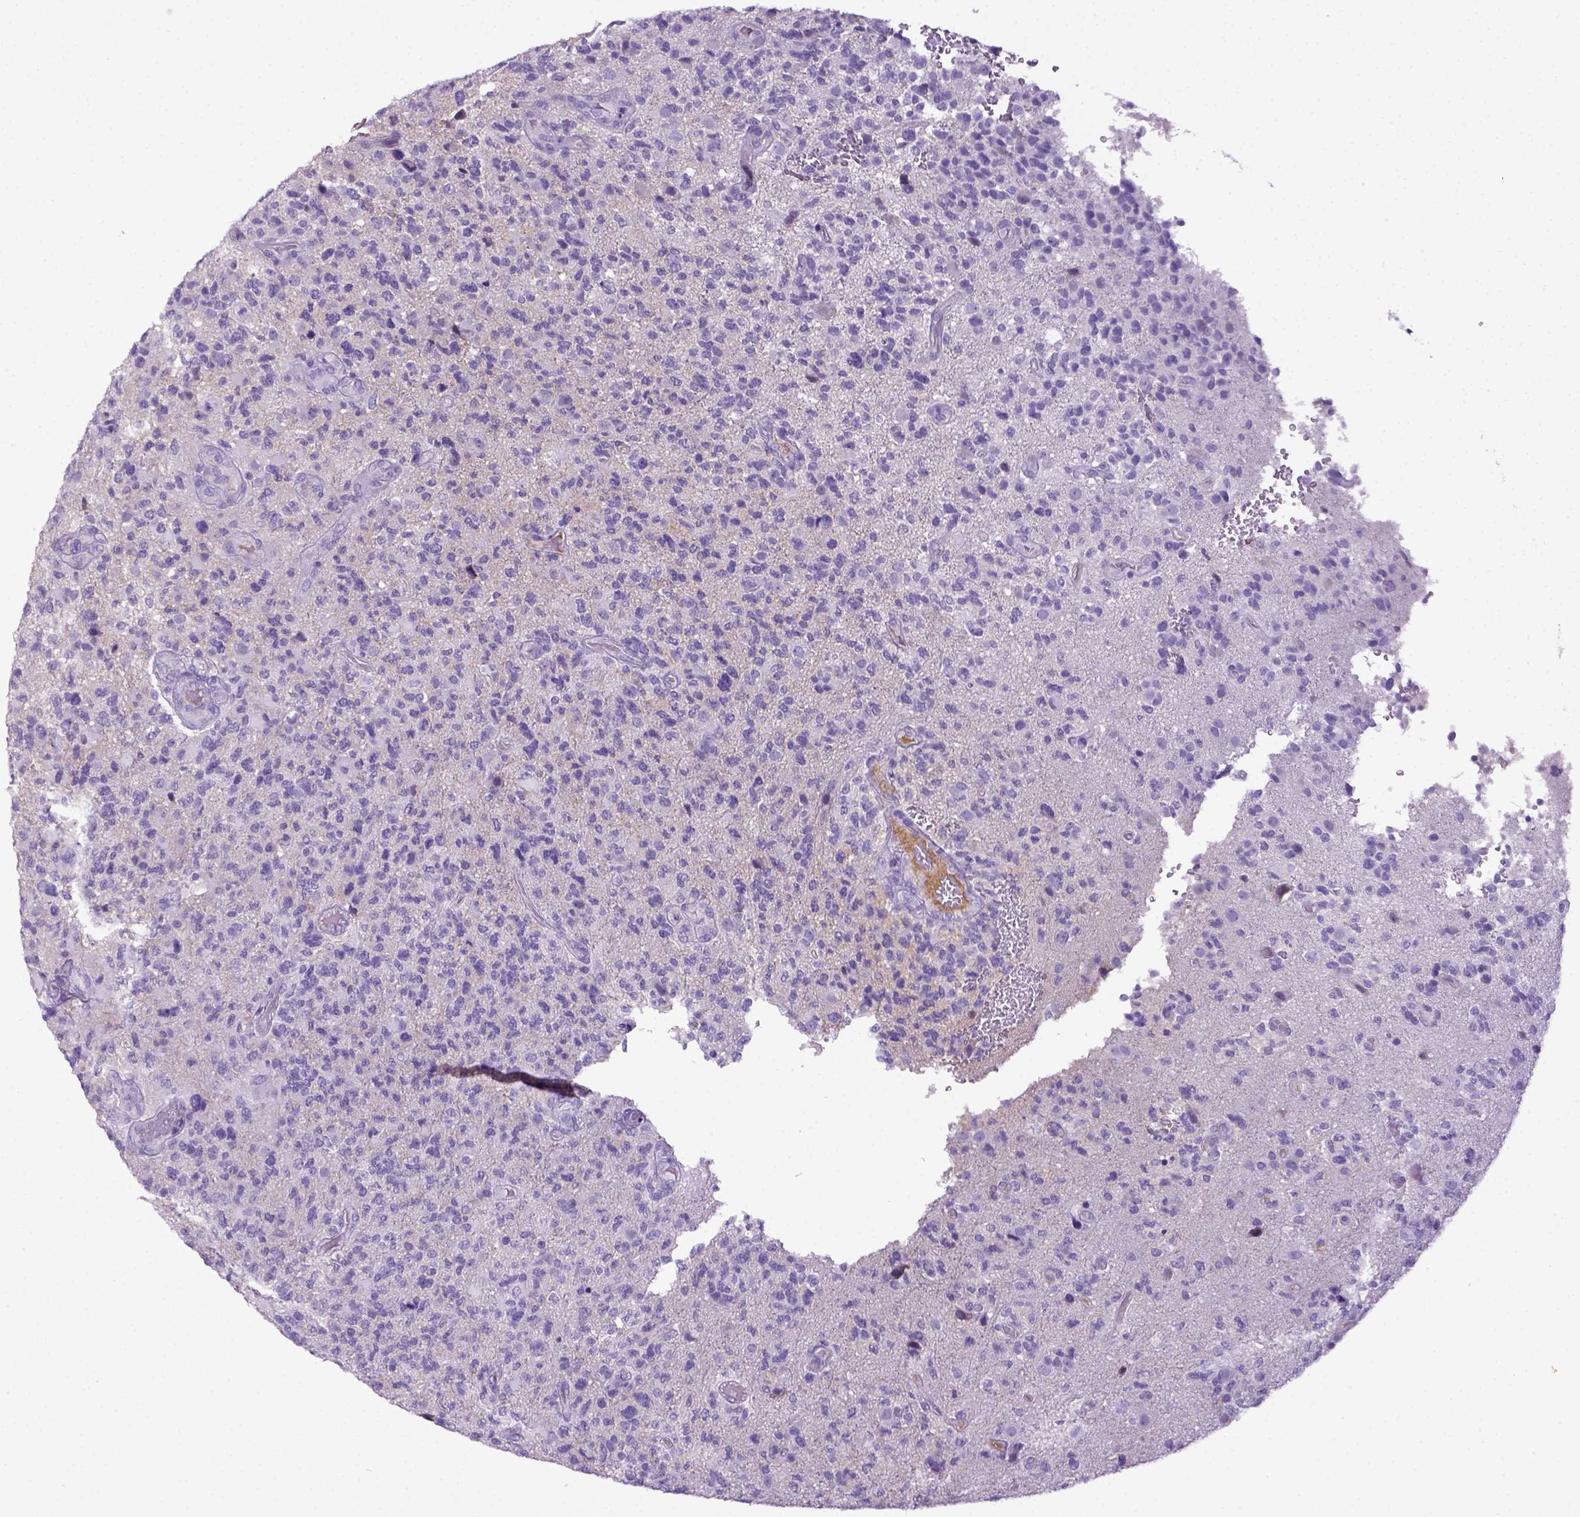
{"staining": {"intensity": "negative", "quantity": "none", "location": "none"}, "tissue": "glioma", "cell_type": "Tumor cells", "image_type": "cancer", "snomed": [{"axis": "morphology", "description": "Glioma, malignant, High grade"}, {"axis": "topography", "description": "Brain"}], "caption": "This micrograph is of high-grade glioma (malignant) stained with IHC to label a protein in brown with the nuclei are counter-stained blue. There is no positivity in tumor cells.", "gene": "ITIH4", "patient": {"sex": "female", "age": 71}}